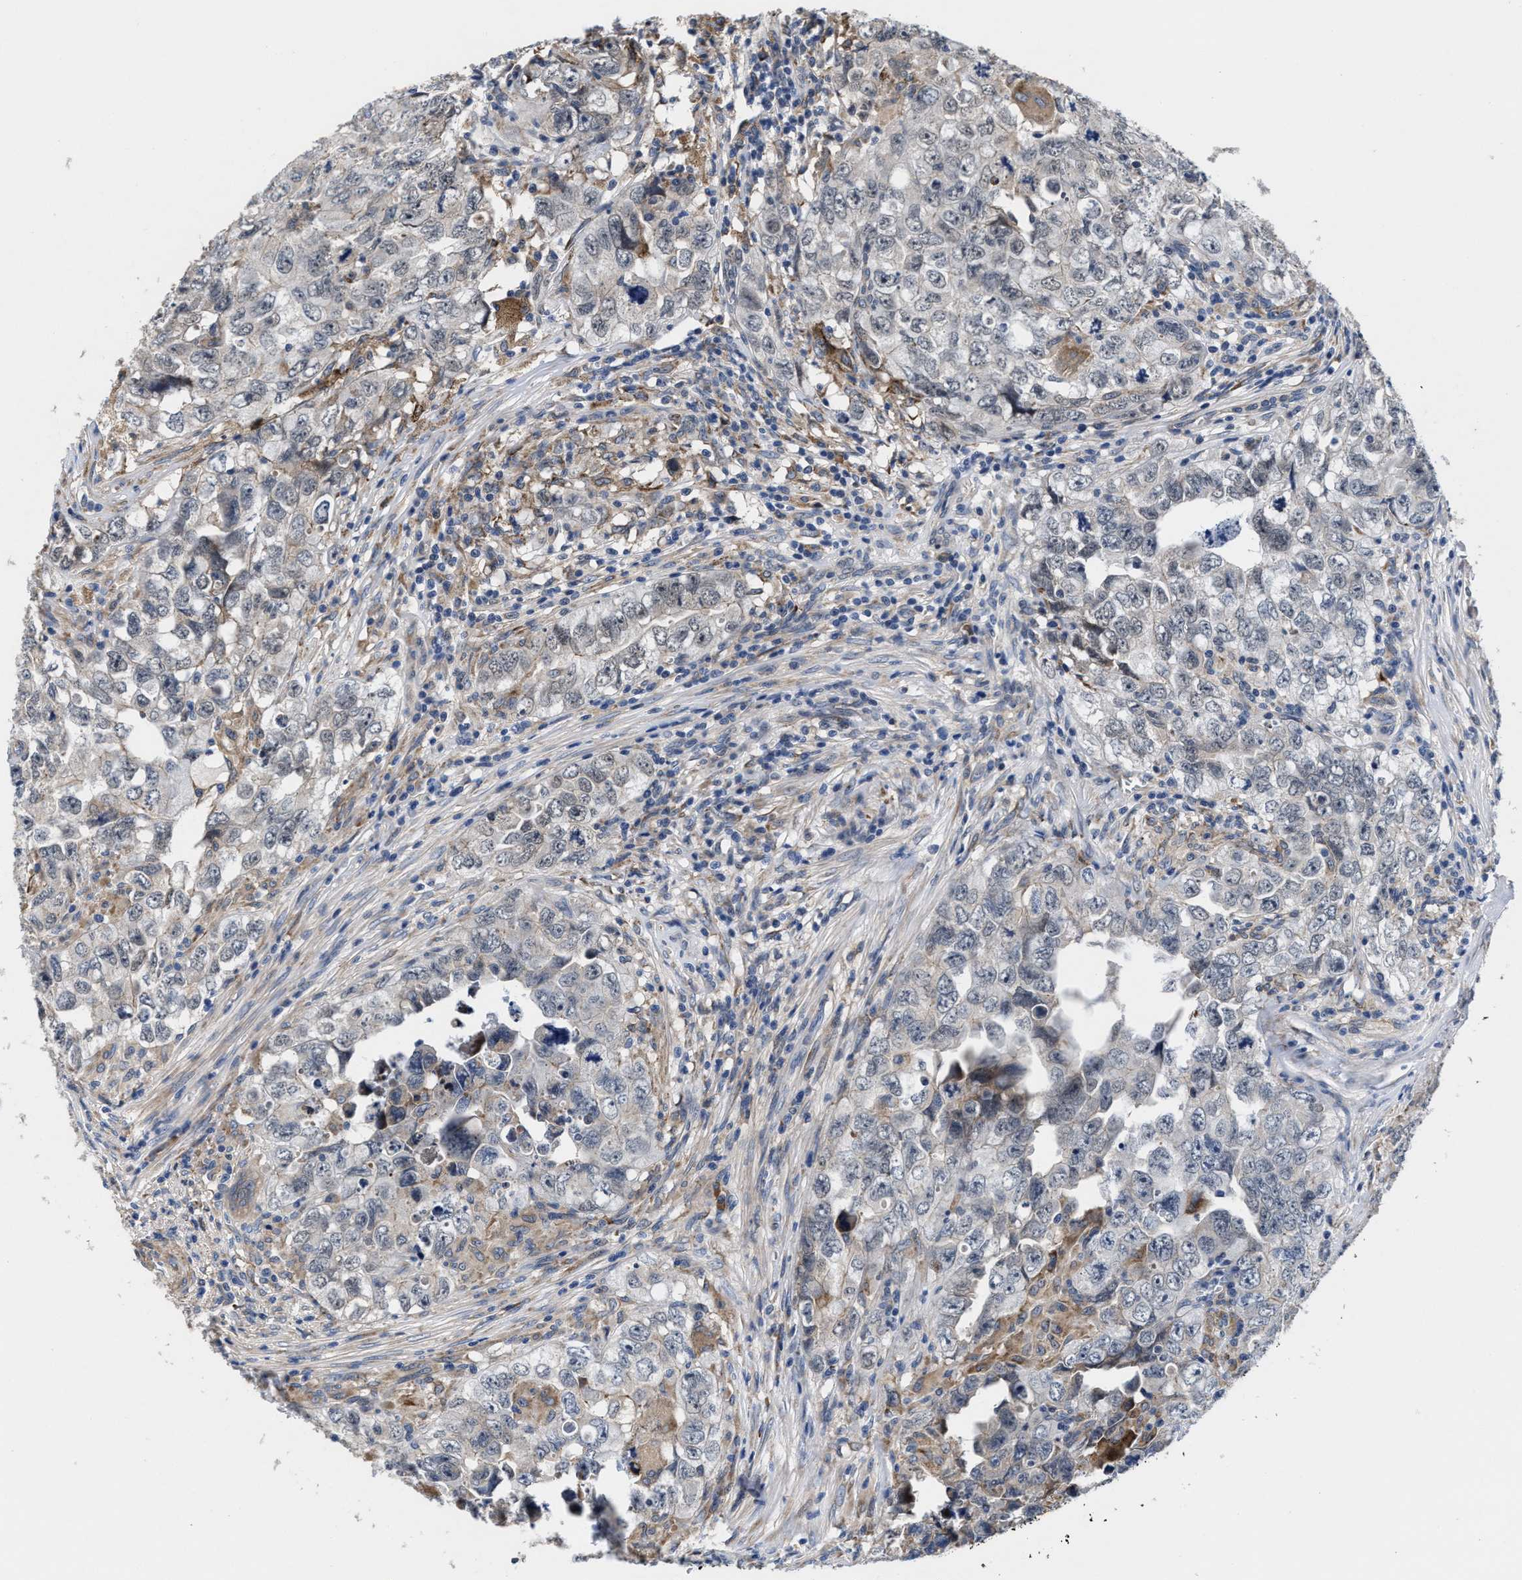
{"staining": {"intensity": "negative", "quantity": "none", "location": "none"}, "tissue": "testis cancer", "cell_type": "Tumor cells", "image_type": "cancer", "snomed": [{"axis": "morphology", "description": "Seminoma, NOS"}, {"axis": "morphology", "description": "Carcinoma, Embryonal, NOS"}, {"axis": "topography", "description": "Testis"}], "caption": "Protein analysis of testis cancer reveals no significant positivity in tumor cells. (DAB (3,3'-diaminobenzidine) IHC visualized using brightfield microscopy, high magnification).", "gene": "SLC12A2", "patient": {"sex": "male", "age": 43}}